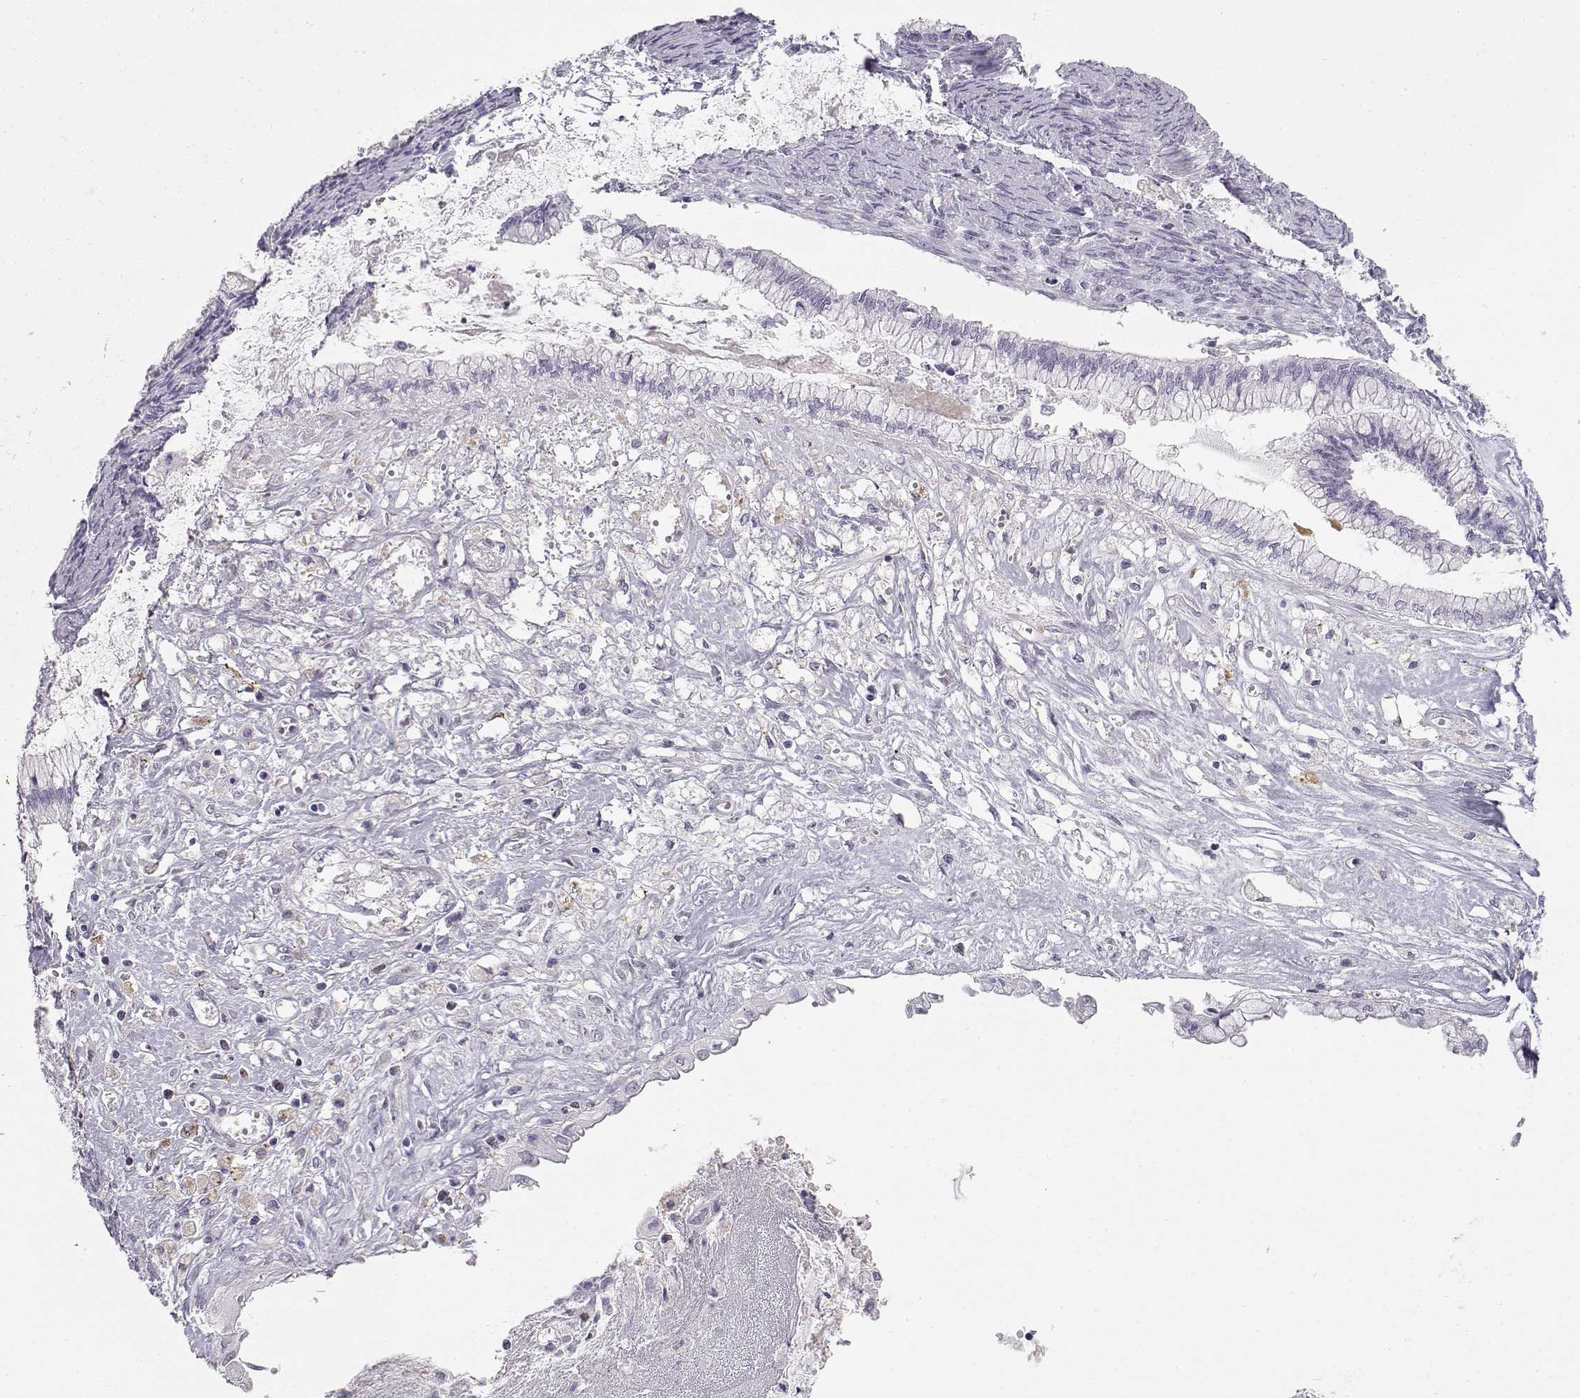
{"staining": {"intensity": "negative", "quantity": "none", "location": "none"}, "tissue": "ovarian cancer", "cell_type": "Tumor cells", "image_type": "cancer", "snomed": [{"axis": "morphology", "description": "Cystadenocarcinoma, mucinous, NOS"}, {"axis": "topography", "description": "Ovary"}], "caption": "This is an immunohistochemistry photomicrograph of mucinous cystadenocarcinoma (ovarian). There is no staining in tumor cells.", "gene": "NUTM1", "patient": {"sex": "female", "age": 67}}